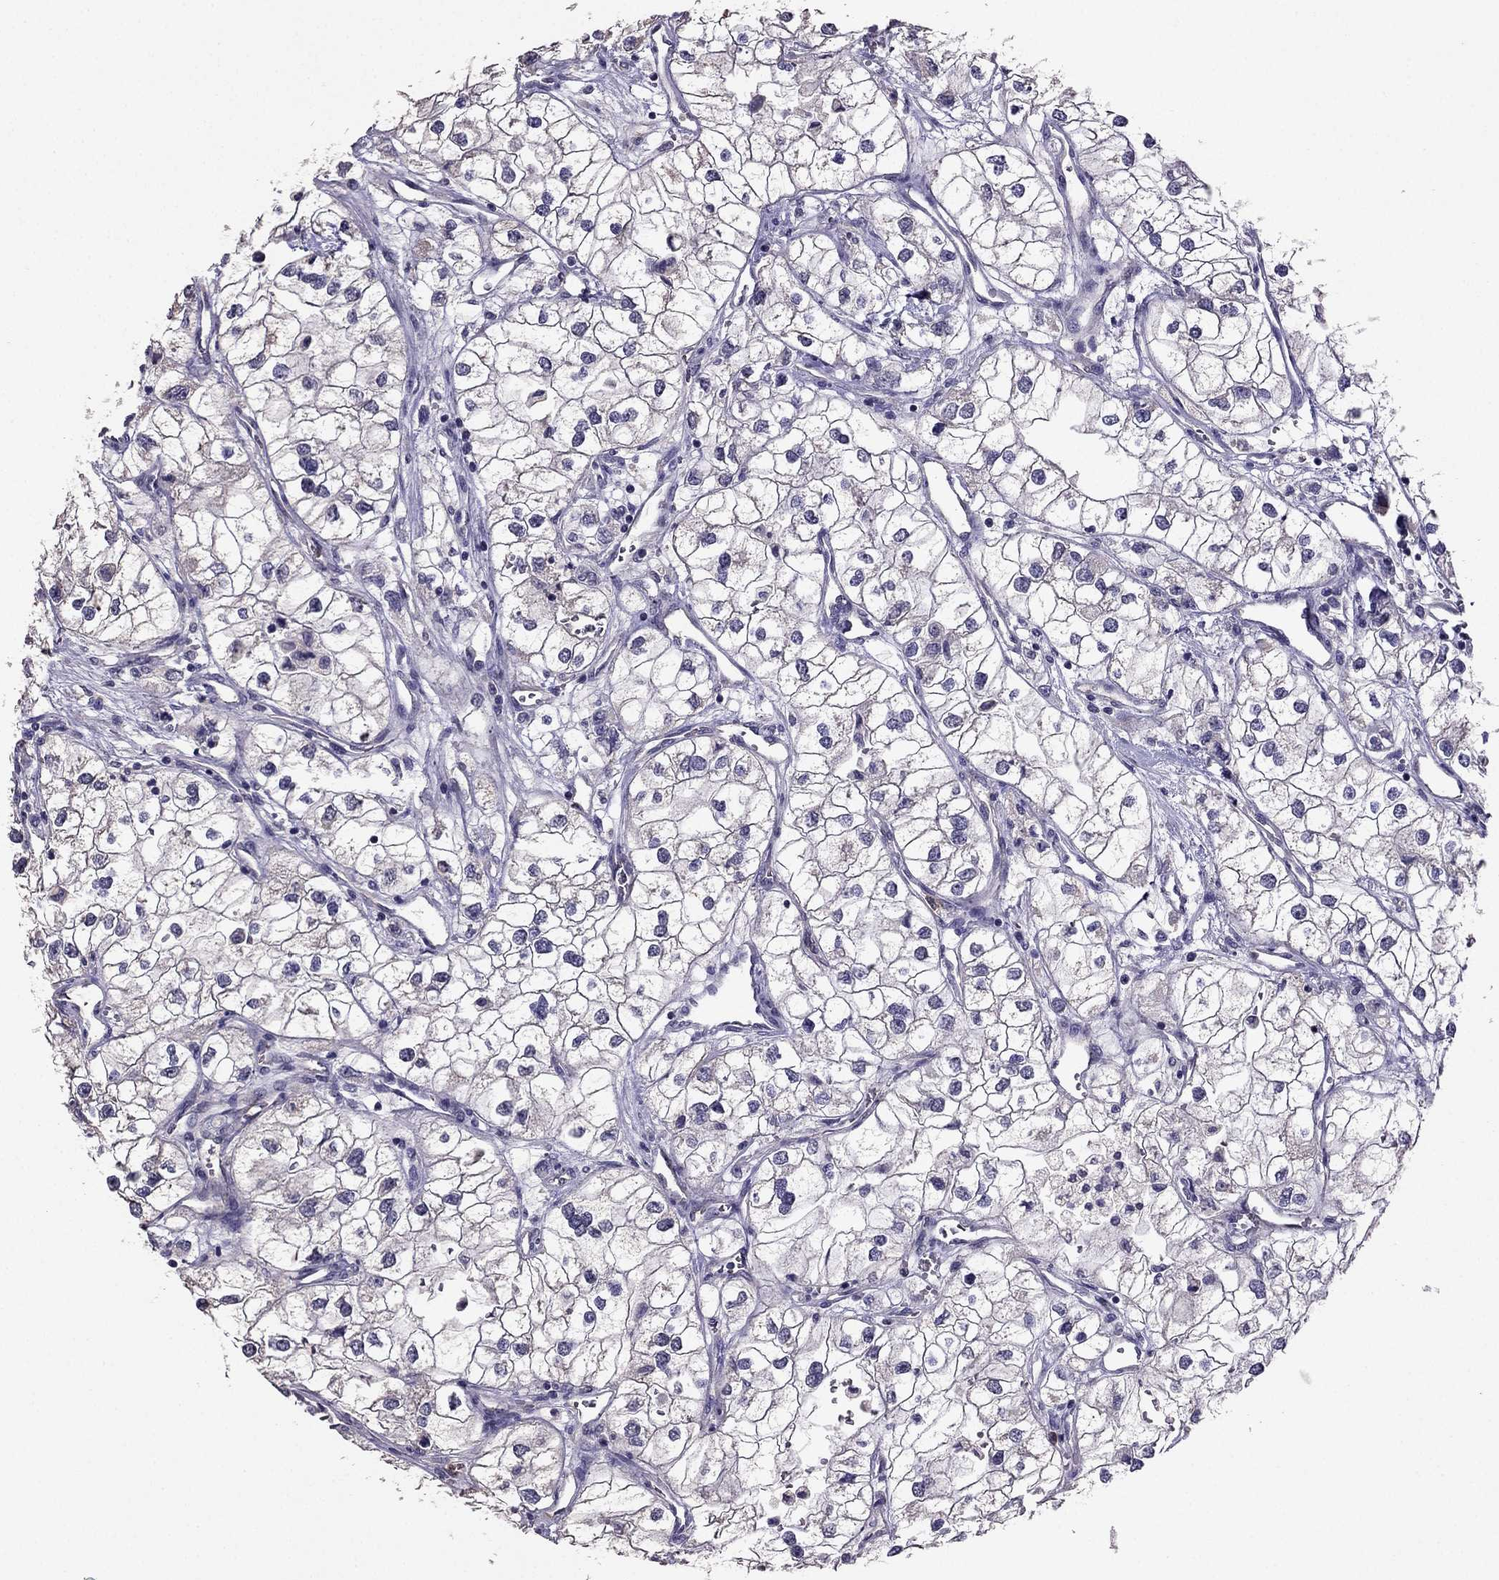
{"staining": {"intensity": "negative", "quantity": "none", "location": "none"}, "tissue": "renal cancer", "cell_type": "Tumor cells", "image_type": "cancer", "snomed": [{"axis": "morphology", "description": "Adenocarcinoma, NOS"}, {"axis": "topography", "description": "Kidney"}], "caption": "Tumor cells show no significant positivity in renal cancer (adenocarcinoma).", "gene": "RFLNB", "patient": {"sex": "male", "age": 59}}